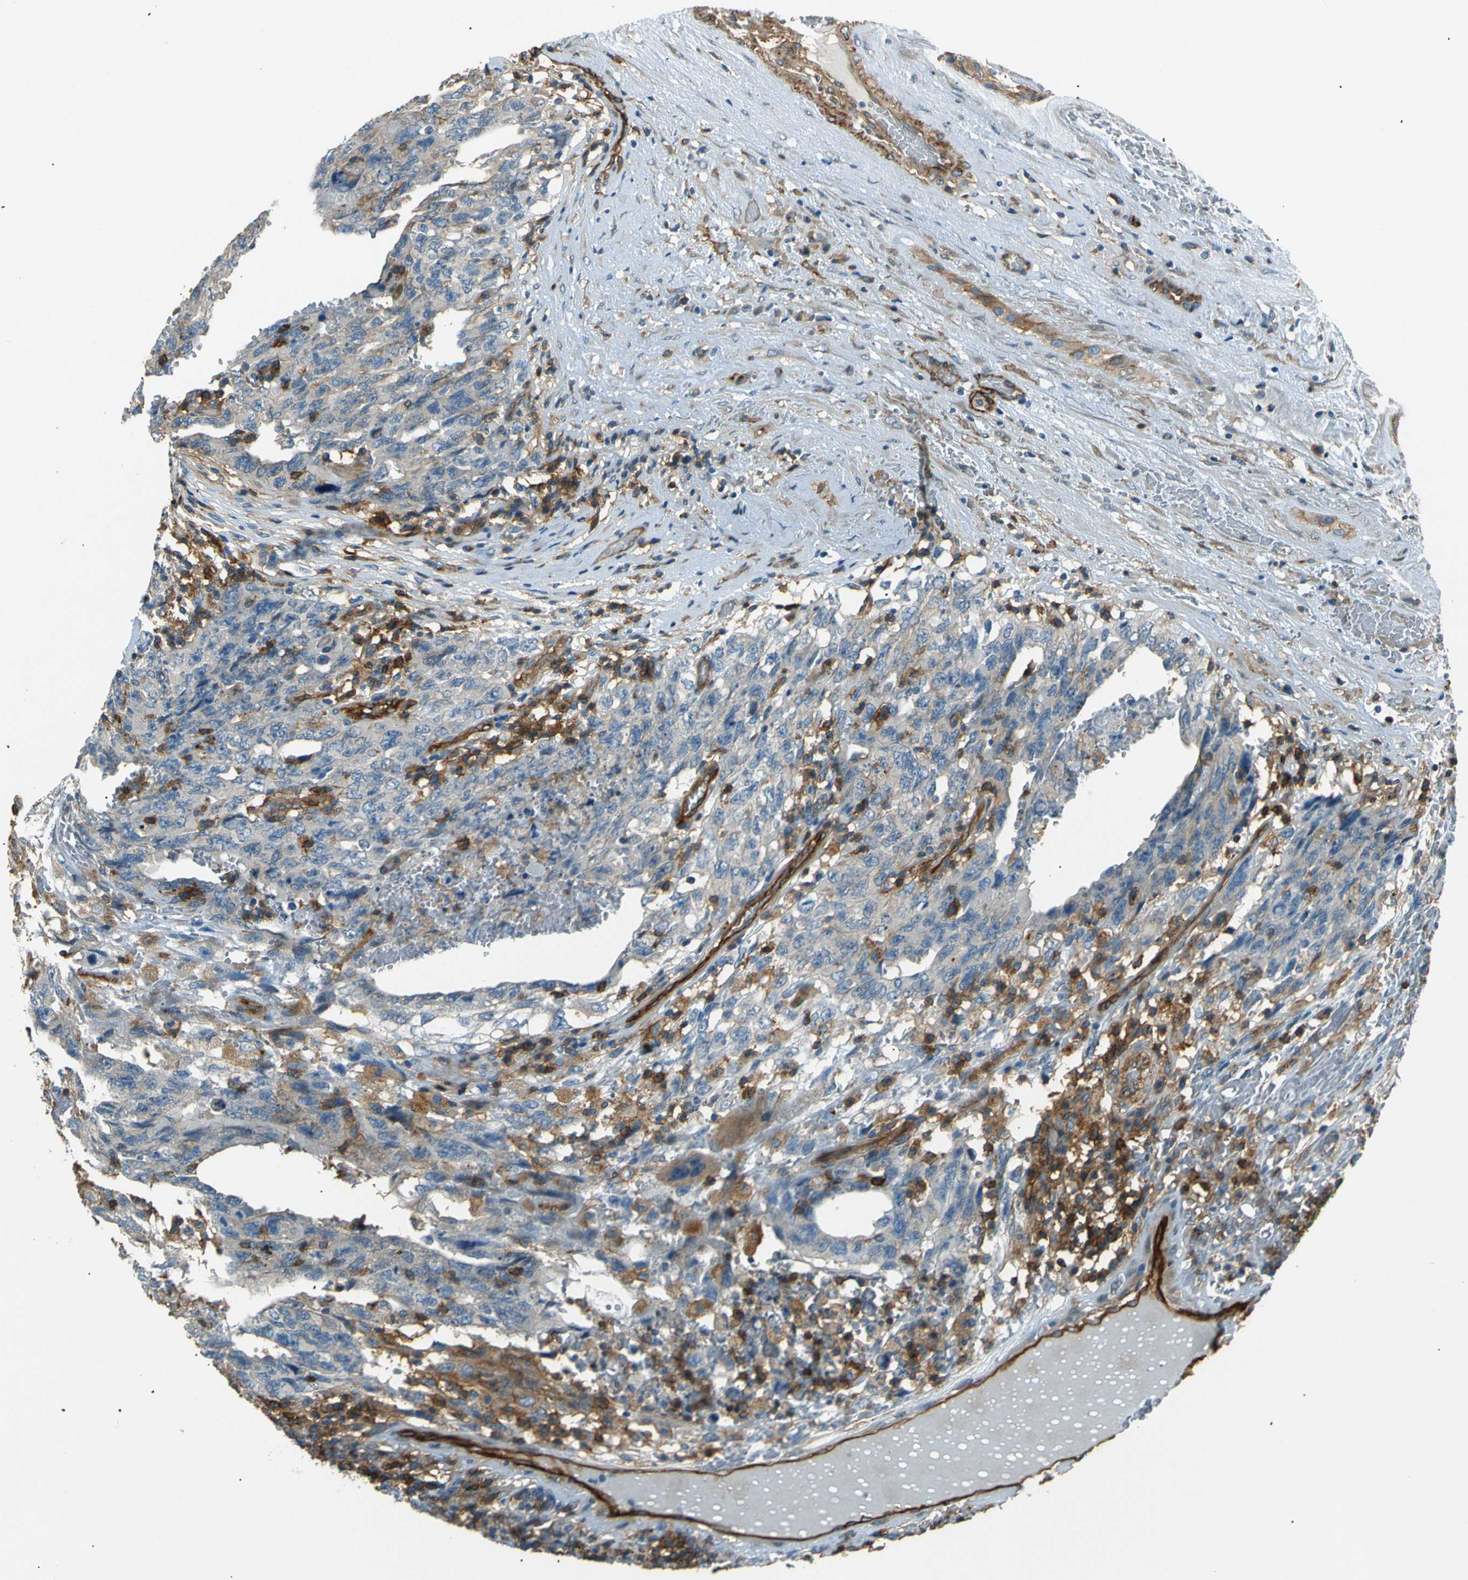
{"staining": {"intensity": "moderate", "quantity": "<25%", "location": "cytoplasmic/membranous"}, "tissue": "testis cancer", "cell_type": "Tumor cells", "image_type": "cancer", "snomed": [{"axis": "morphology", "description": "Carcinoma, Embryonal, NOS"}, {"axis": "topography", "description": "Testis"}], "caption": "Moderate cytoplasmic/membranous positivity is present in approximately <25% of tumor cells in testis cancer.", "gene": "ENTPD1", "patient": {"sex": "male", "age": 26}}